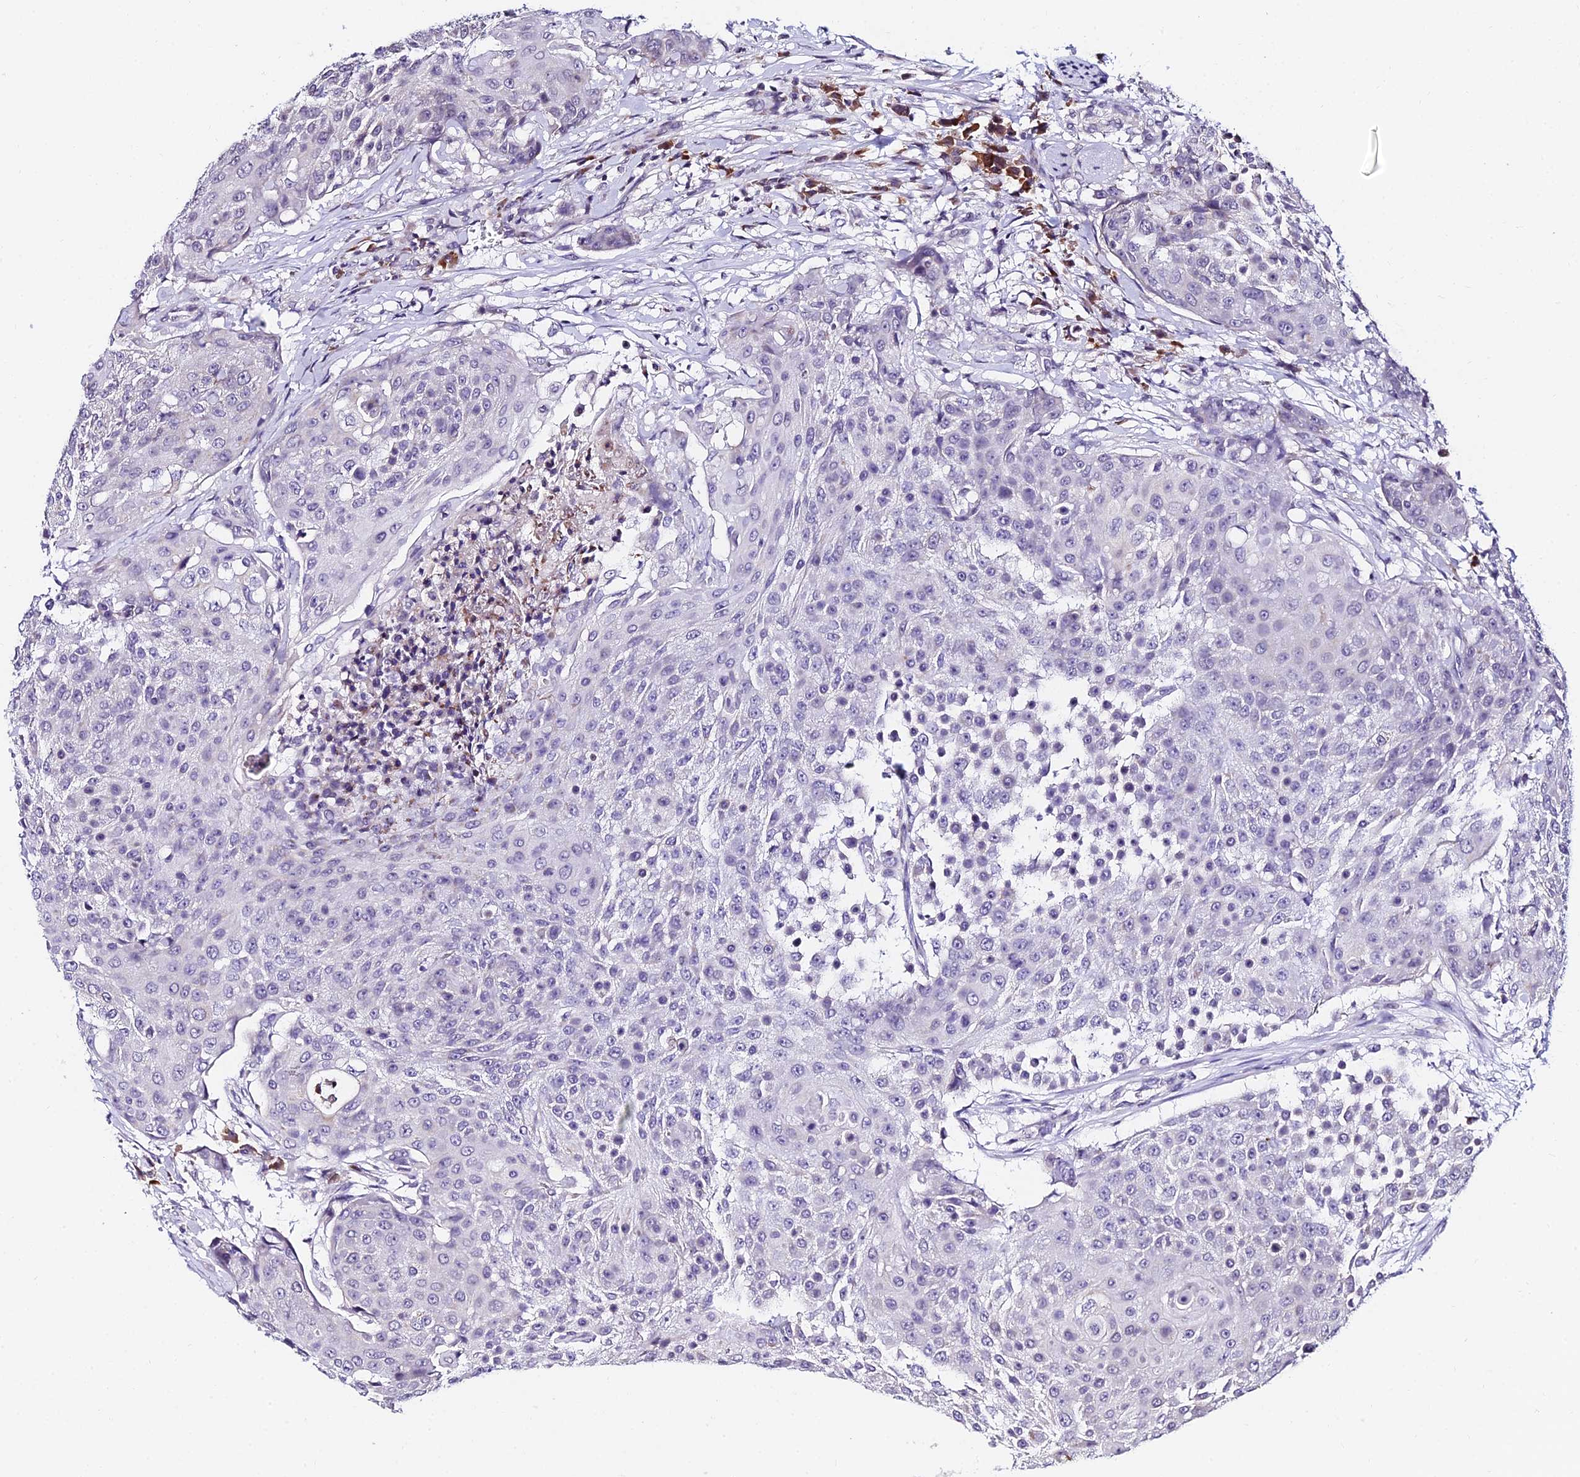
{"staining": {"intensity": "negative", "quantity": "none", "location": "none"}, "tissue": "urothelial cancer", "cell_type": "Tumor cells", "image_type": "cancer", "snomed": [{"axis": "morphology", "description": "Urothelial carcinoma, High grade"}, {"axis": "topography", "description": "Urinary bladder"}], "caption": "Photomicrograph shows no significant protein expression in tumor cells of urothelial carcinoma (high-grade).", "gene": "CDNF", "patient": {"sex": "female", "age": 63}}